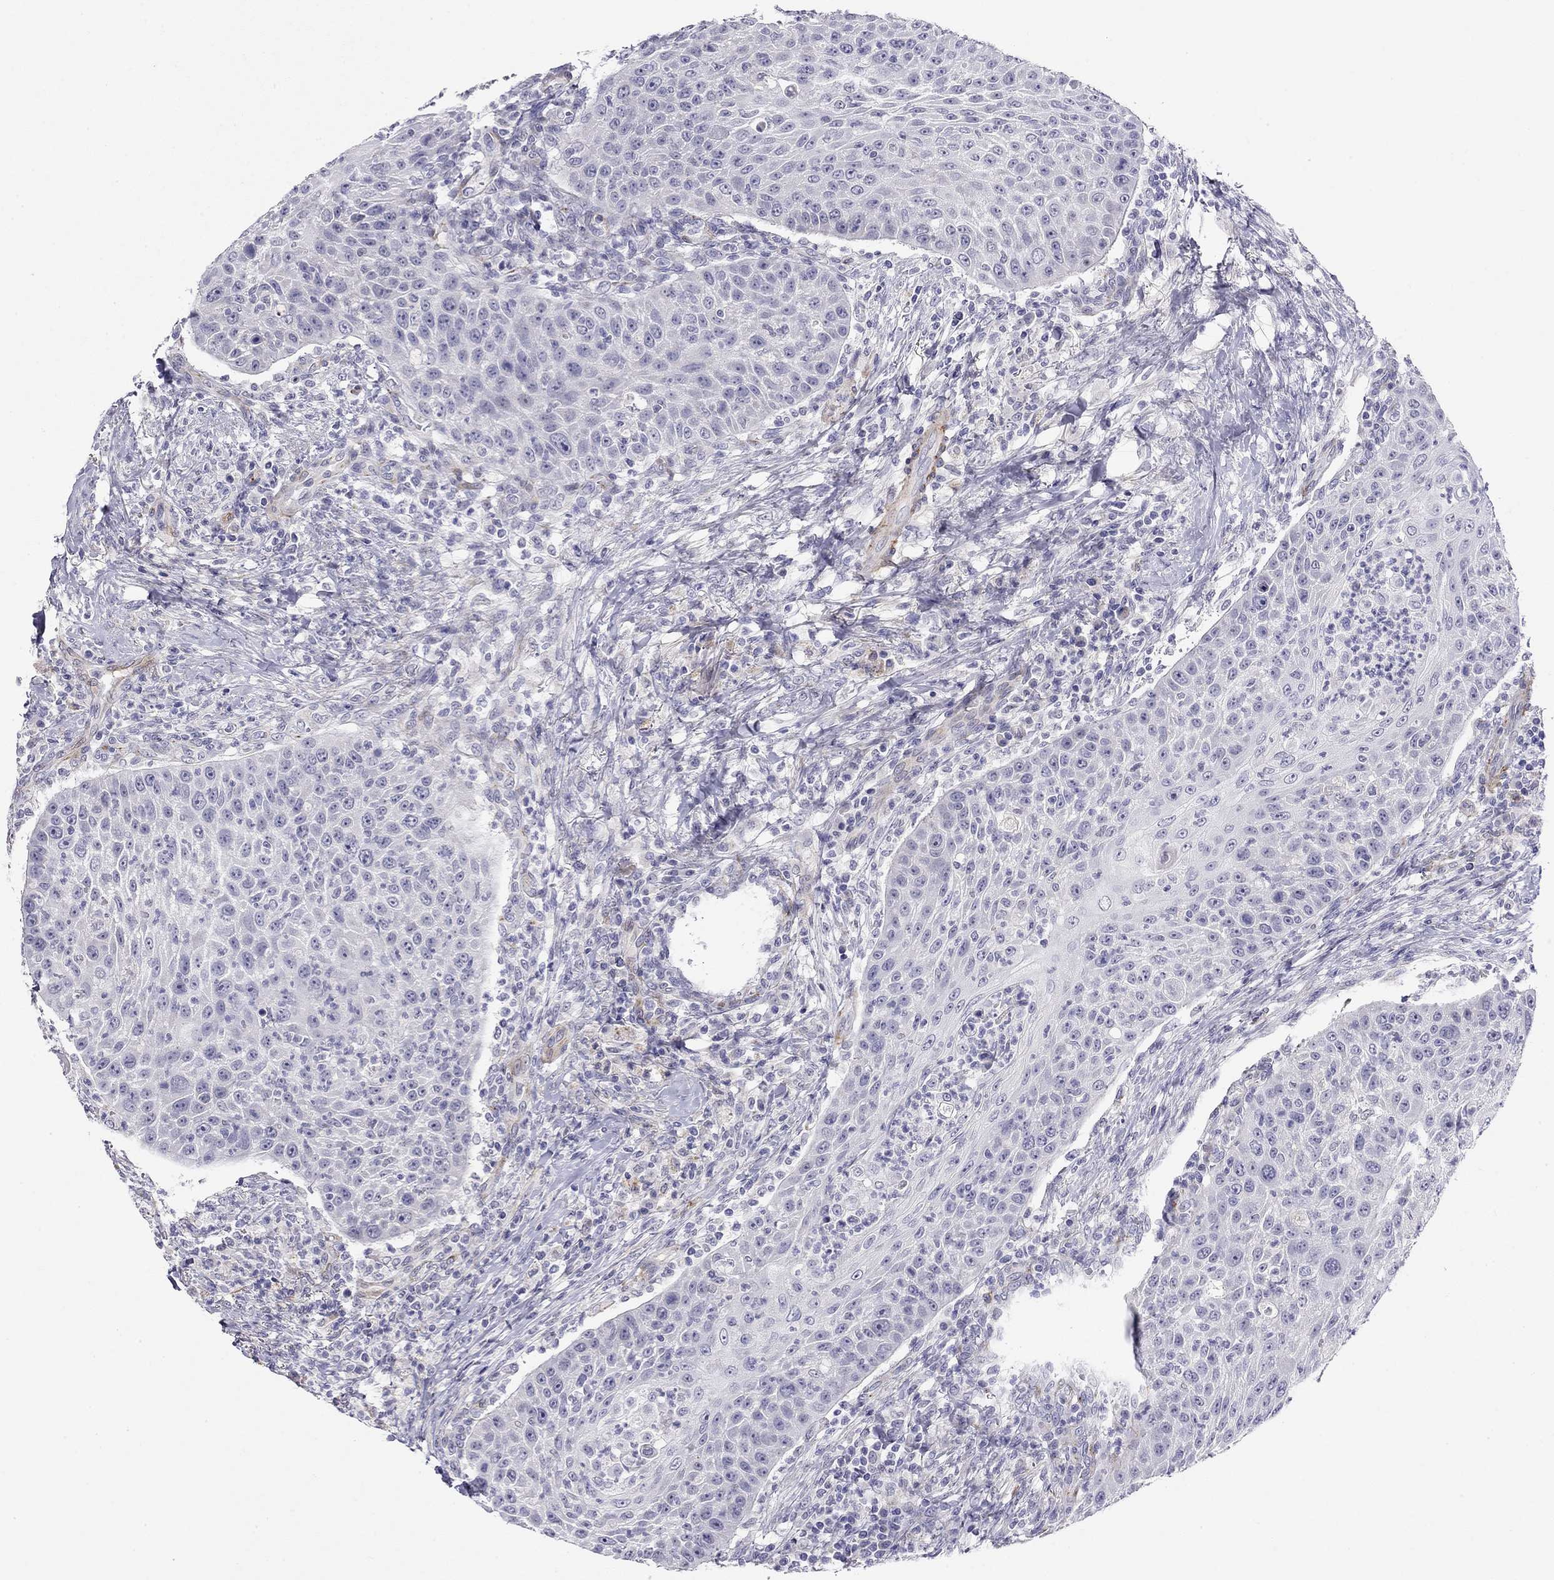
{"staining": {"intensity": "negative", "quantity": "none", "location": "none"}, "tissue": "head and neck cancer", "cell_type": "Tumor cells", "image_type": "cancer", "snomed": [{"axis": "morphology", "description": "Squamous cell carcinoma, NOS"}, {"axis": "topography", "description": "Head-Neck"}], "caption": "DAB immunohistochemical staining of human head and neck cancer displays no significant staining in tumor cells.", "gene": "RTL1", "patient": {"sex": "male", "age": 69}}